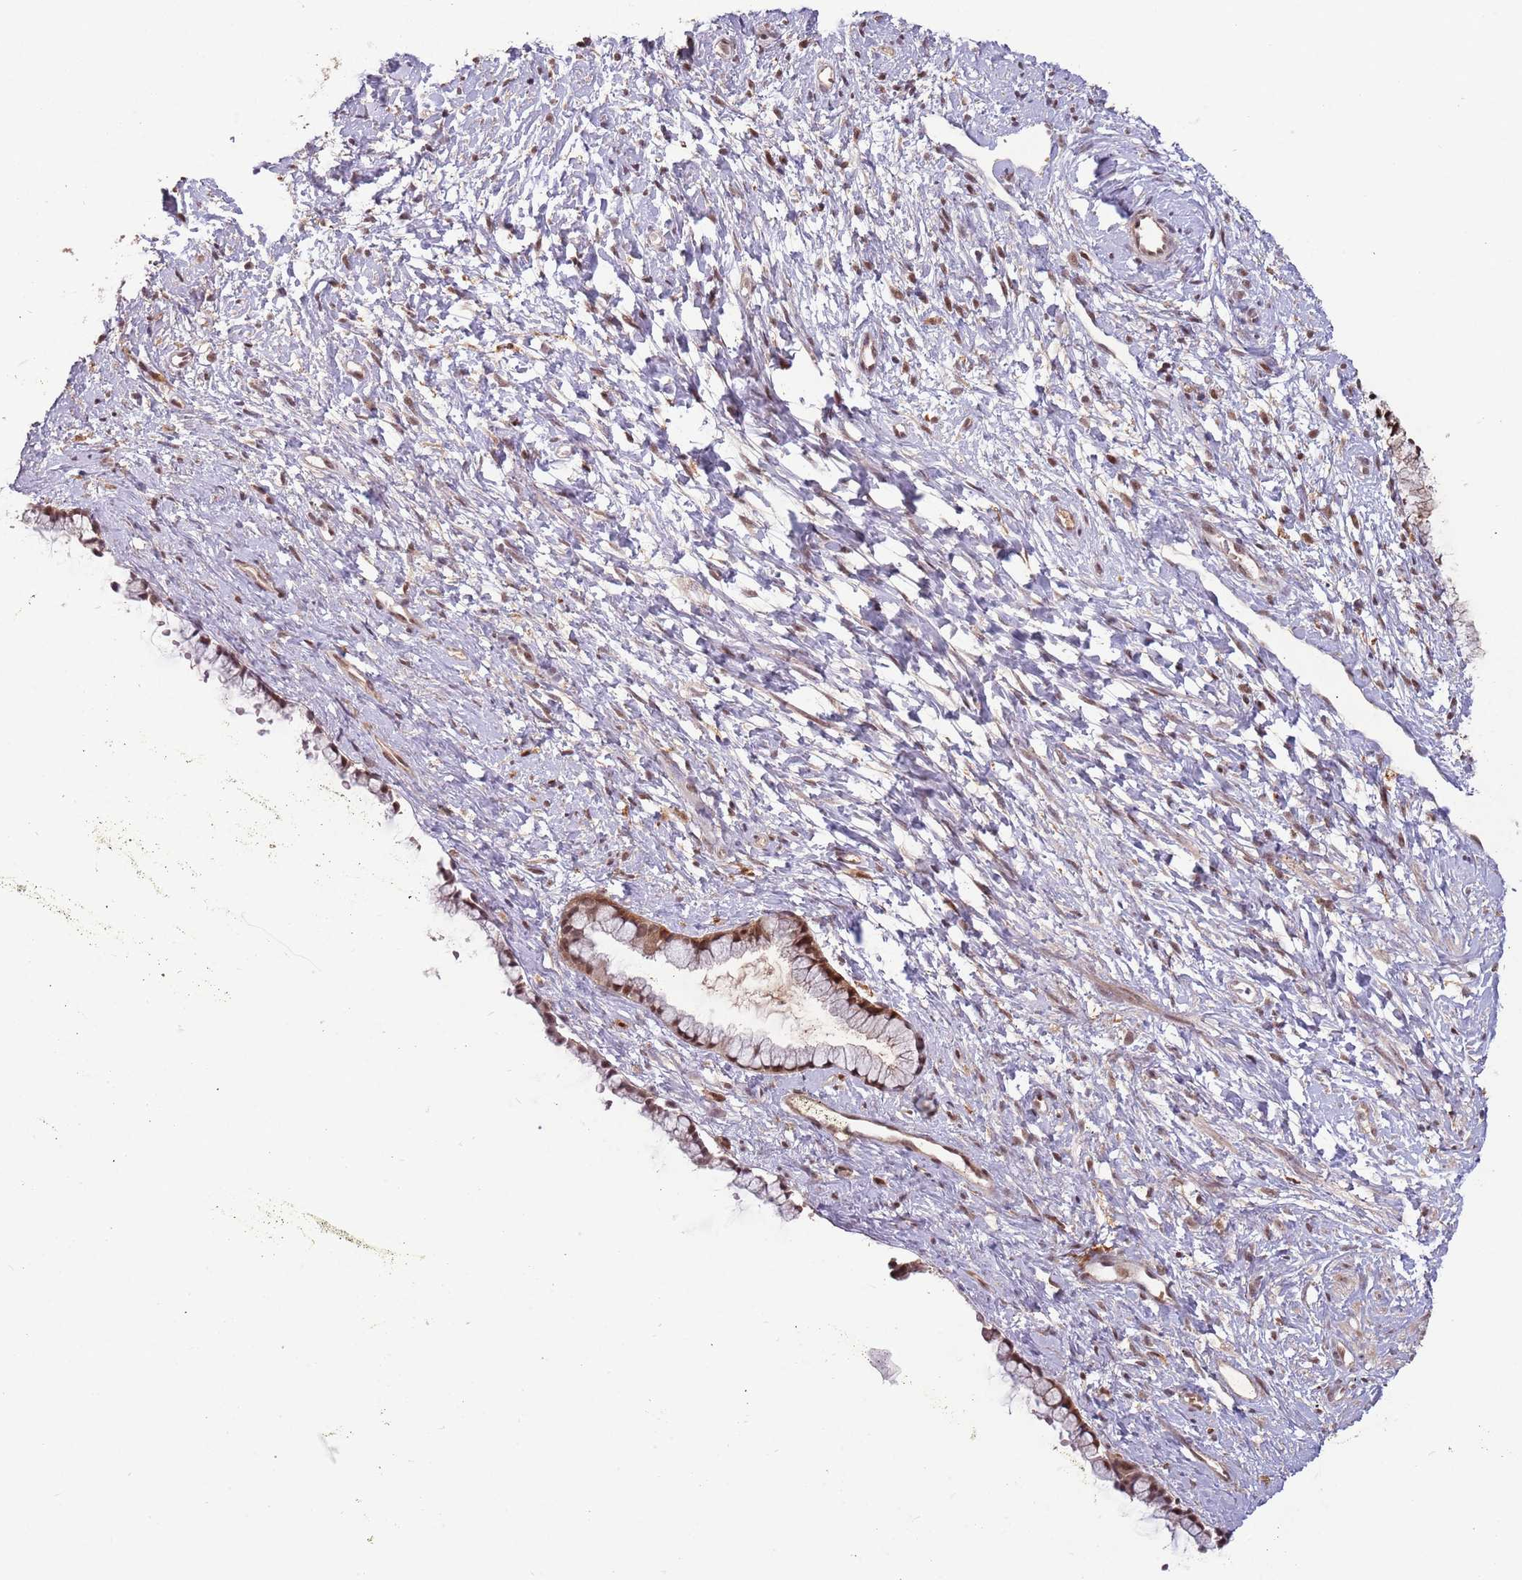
{"staining": {"intensity": "moderate", "quantity": ">75%", "location": "cytoplasmic/membranous,nuclear"}, "tissue": "cervix", "cell_type": "Glandular cells", "image_type": "normal", "snomed": [{"axis": "morphology", "description": "Normal tissue, NOS"}, {"axis": "topography", "description": "Cervix"}], "caption": "Cervix stained with DAB immunohistochemistry (IHC) demonstrates medium levels of moderate cytoplasmic/membranous,nuclear staining in approximately >75% of glandular cells. Nuclei are stained in blue.", "gene": "ZNF639", "patient": {"sex": "female", "age": 57}}